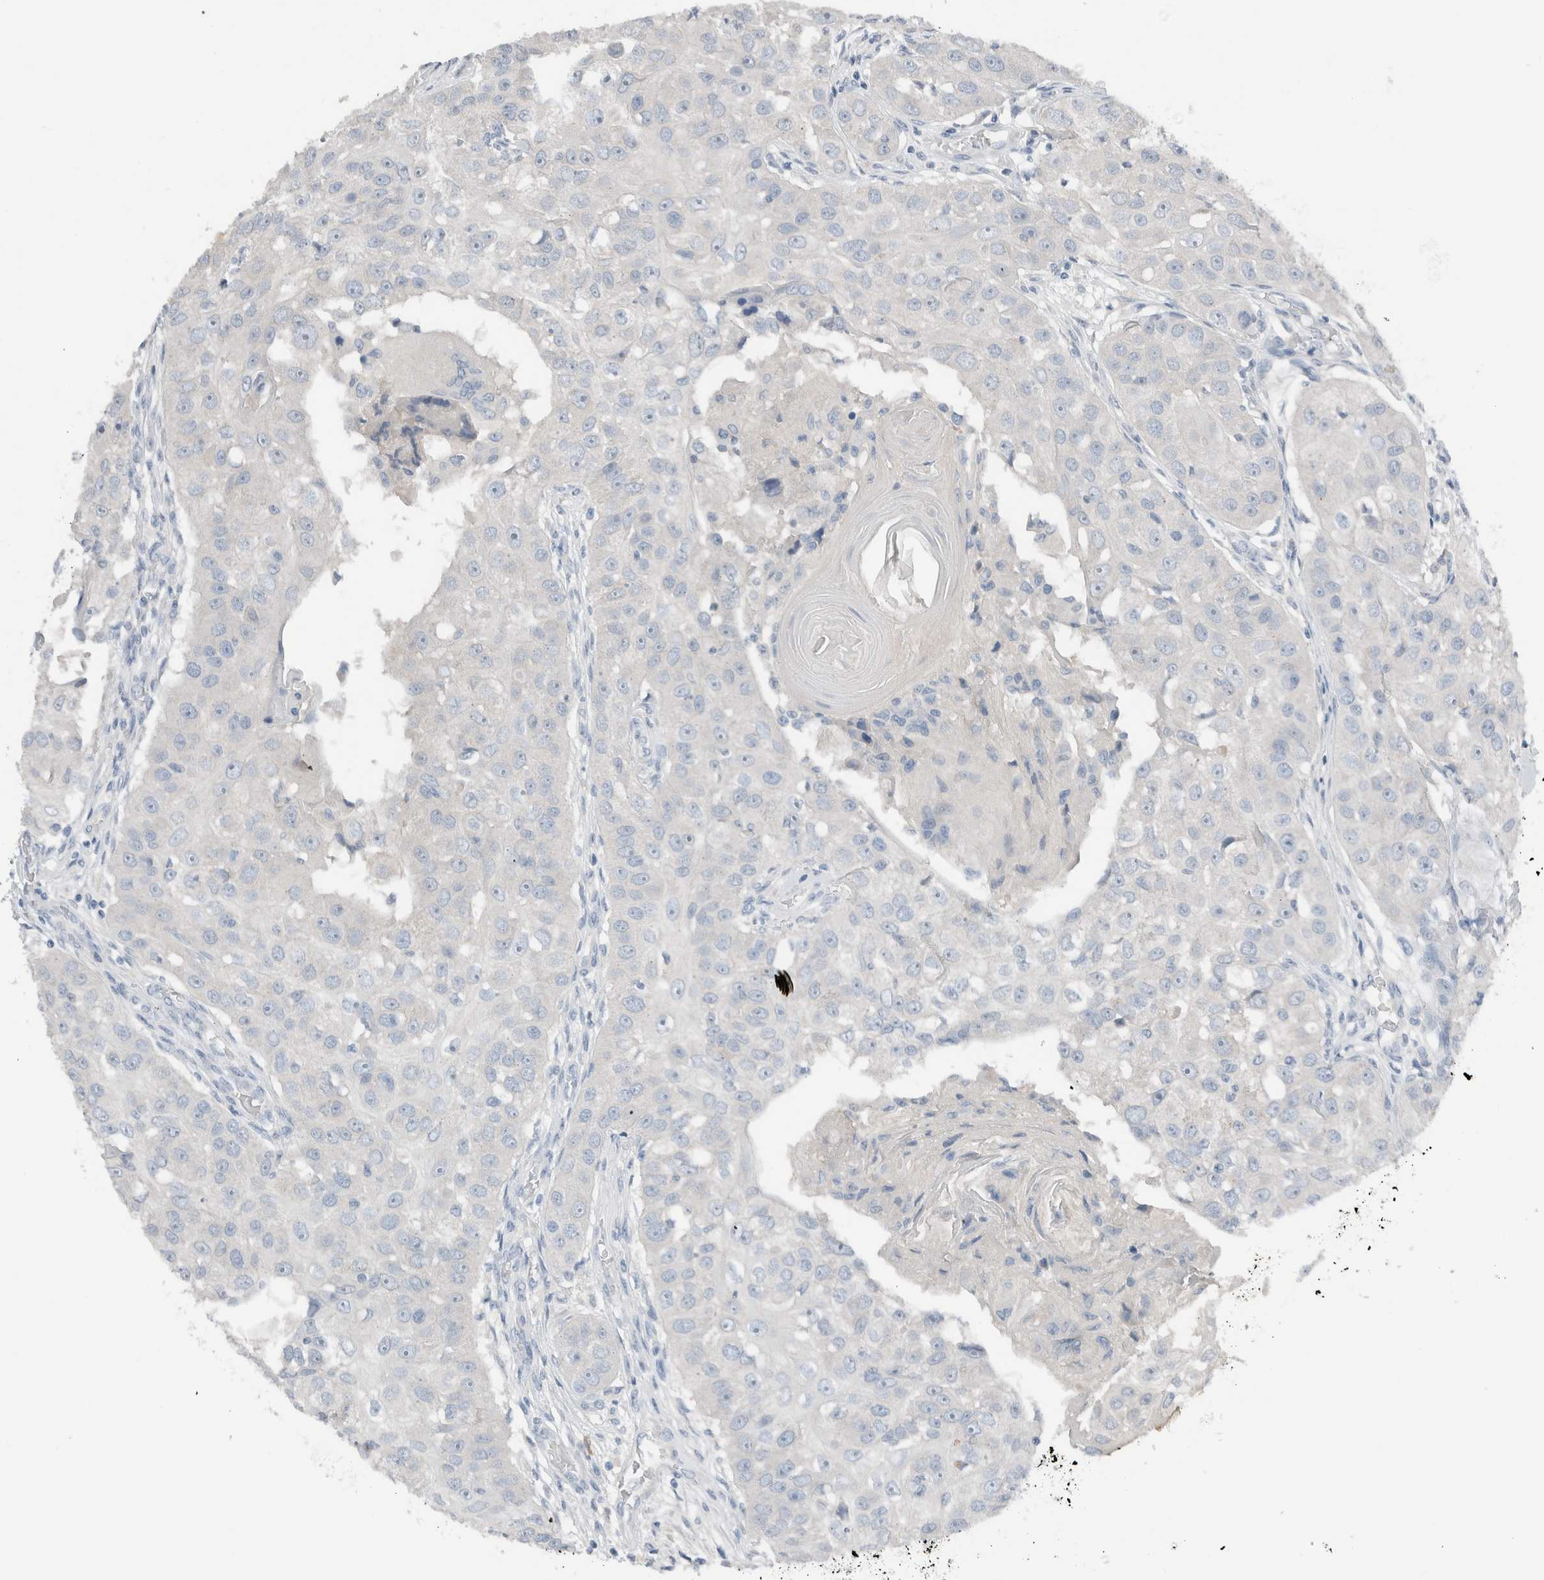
{"staining": {"intensity": "negative", "quantity": "none", "location": "none"}, "tissue": "head and neck cancer", "cell_type": "Tumor cells", "image_type": "cancer", "snomed": [{"axis": "morphology", "description": "Normal tissue, NOS"}, {"axis": "morphology", "description": "Squamous cell carcinoma, NOS"}, {"axis": "topography", "description": "Skeletal muscle"}, {"axis": "topography", "description": "Head-Neck"}], "caption": "Tumor cells show no significant protein expression in squamous cell carcinoma (head and neck). The staining is performed using DAB (3,3'-diaminobenzidine) brown chromogen with nuclei counter-stained in using hematoxylin.", "gene": "DUOX1", "patient": {"sex": "male", "age": 51}}